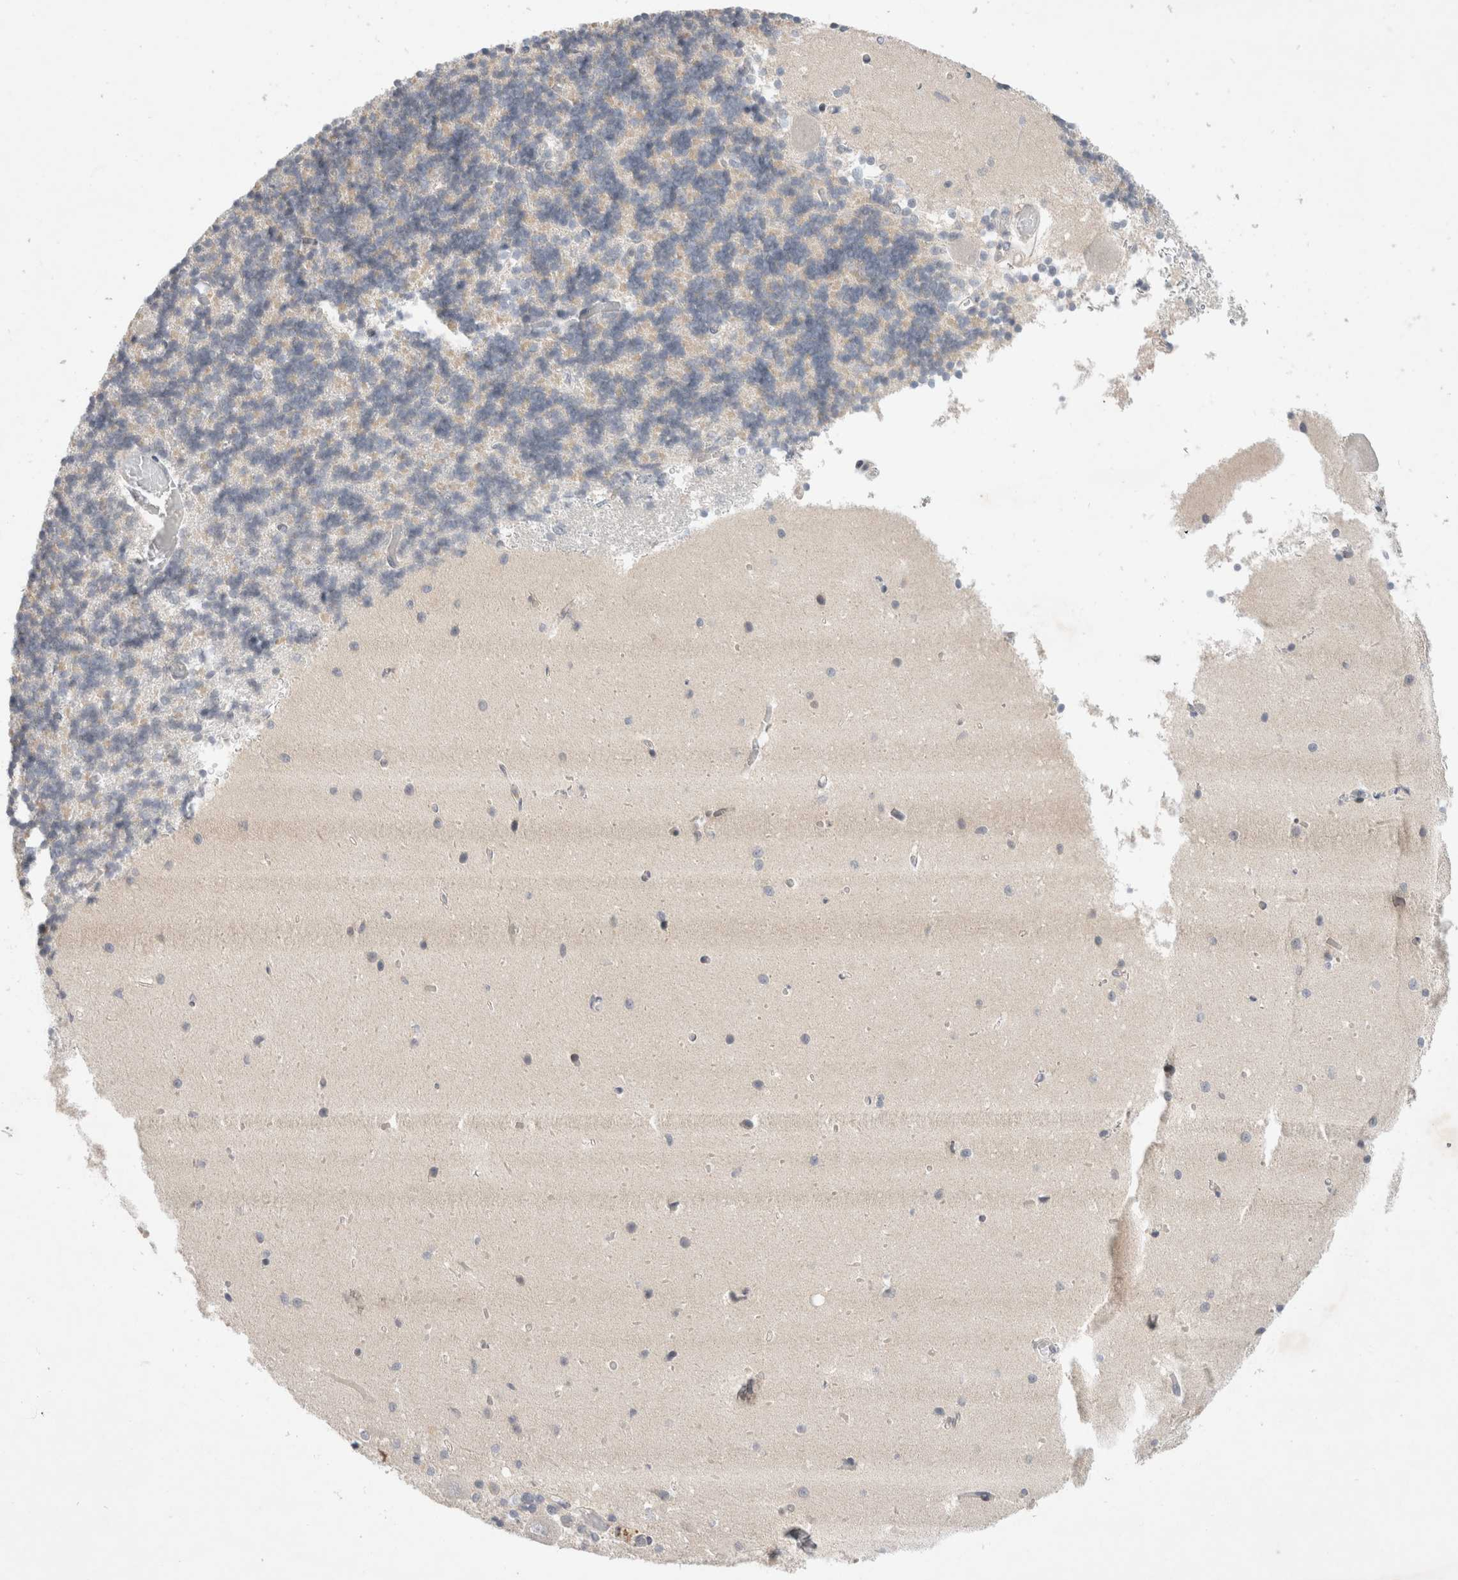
{"staining": {"intensity": "weak", "quantity": "<25%", "location": "cytoplasmic/membranous"}, "tissue": "cerebellum", "cell_type": "Cells in granular layer", "image_type": "normal", "snomed": [{"axis": "morphology", "description": "Normal tissue, NOS"}, {"axis": "topography", "description": "Cerebellum"}], "caption": "Immunohistochemistry (IHC) of unremarkable human cerebellum reveals no positivity in cells in granular layer.", "gene": "NEDD4L", "patient": {"sex": "male", "age": 37}}